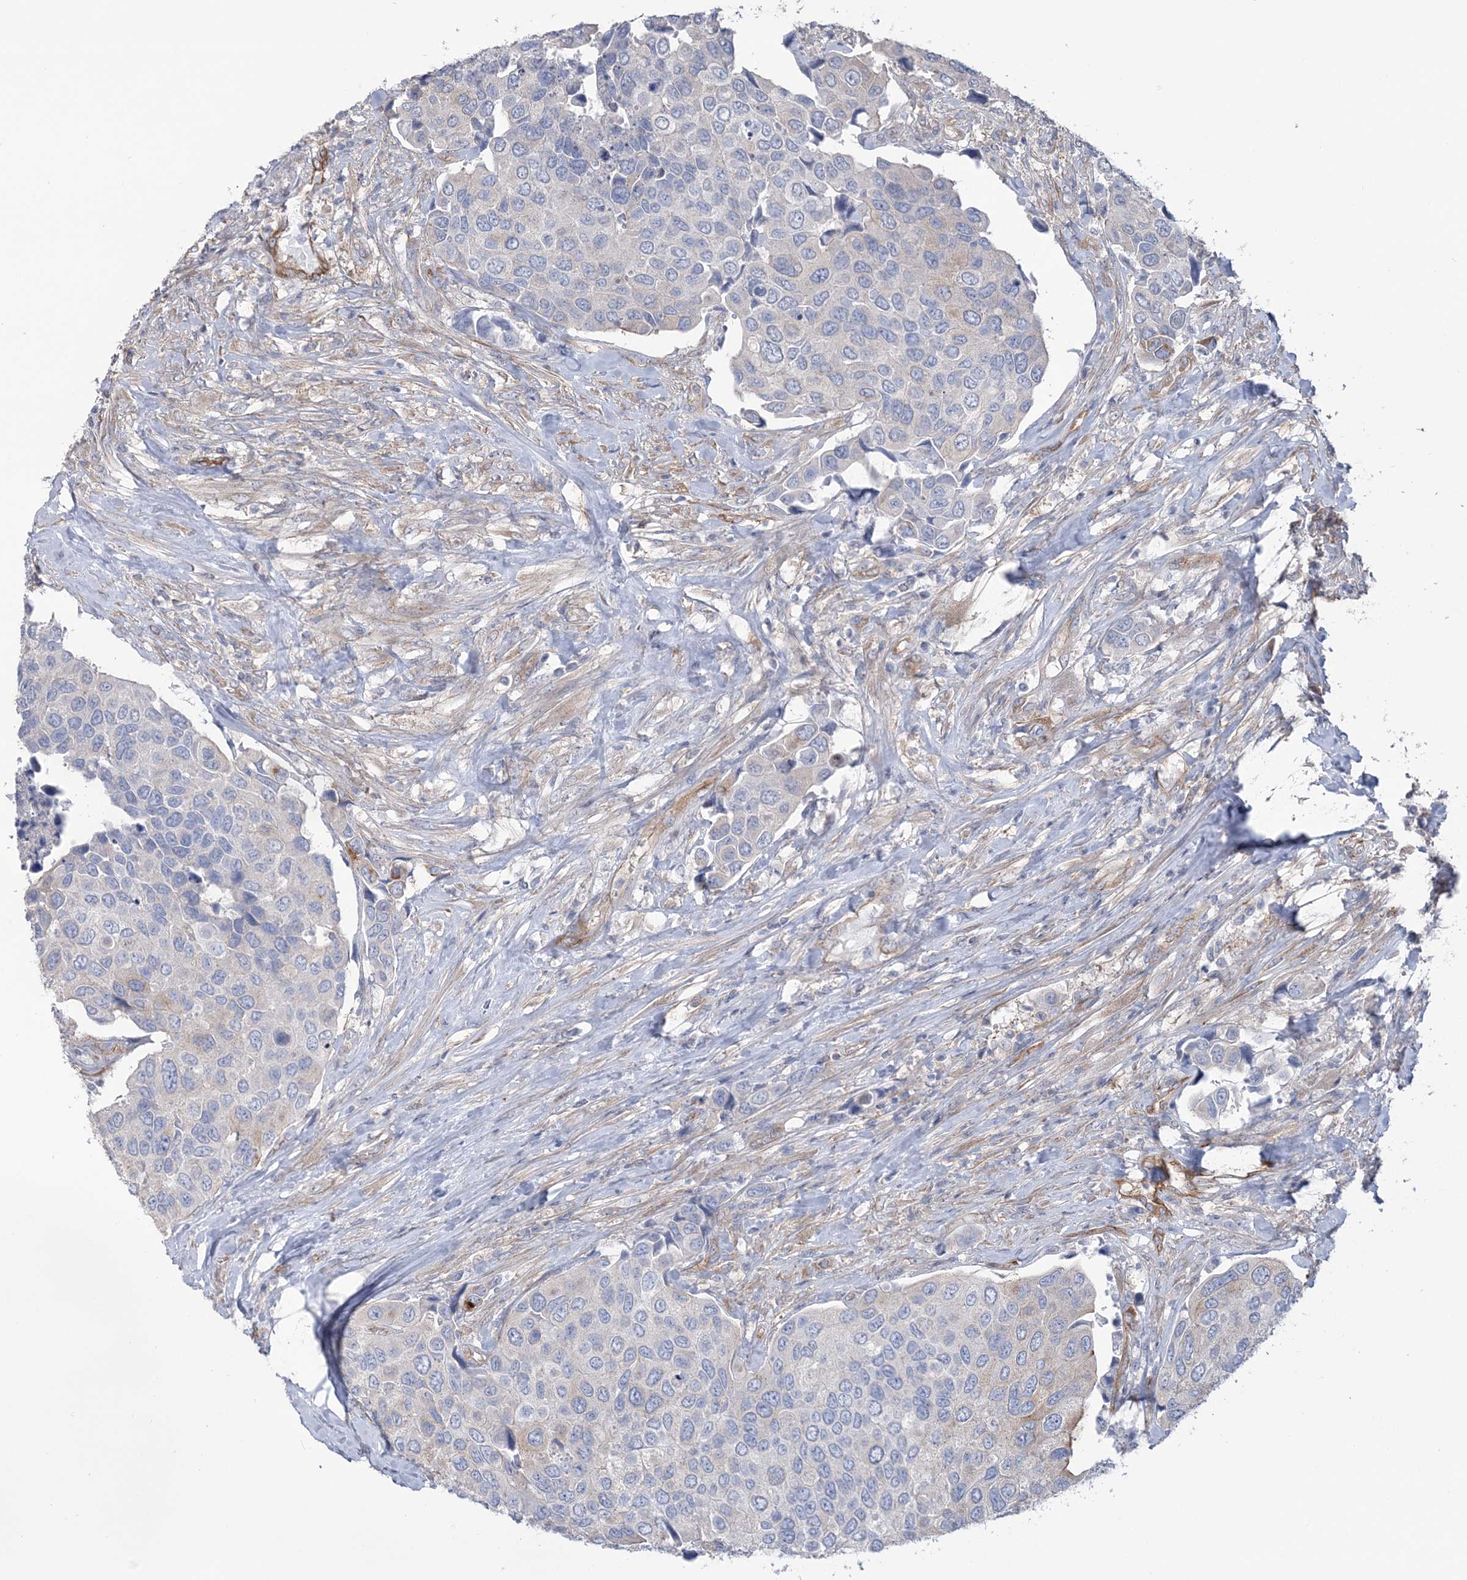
{"staining": {"intensity": "negative", "quantity": "none", "location": "none"}, "tissue": "urothelial cancer", "cell_type": "Tumor cells", "image_type": "cancer", "snomed": [{"axis": "morphology", "description": "Urothelial carcinoma, High grade"}, {"axis": "topography", "description": "Urinary bladder"}], "caption": "This micrograph is of high-grade urothelial carcinoma stained with immunohistochemistry (IHC) to label a protein in brown with the nuclei are counter-stained blue. There is no positivity in tumor cells.", "gene": "RAB11FIP5", "patient": {"sex": "male", "age": 74}}